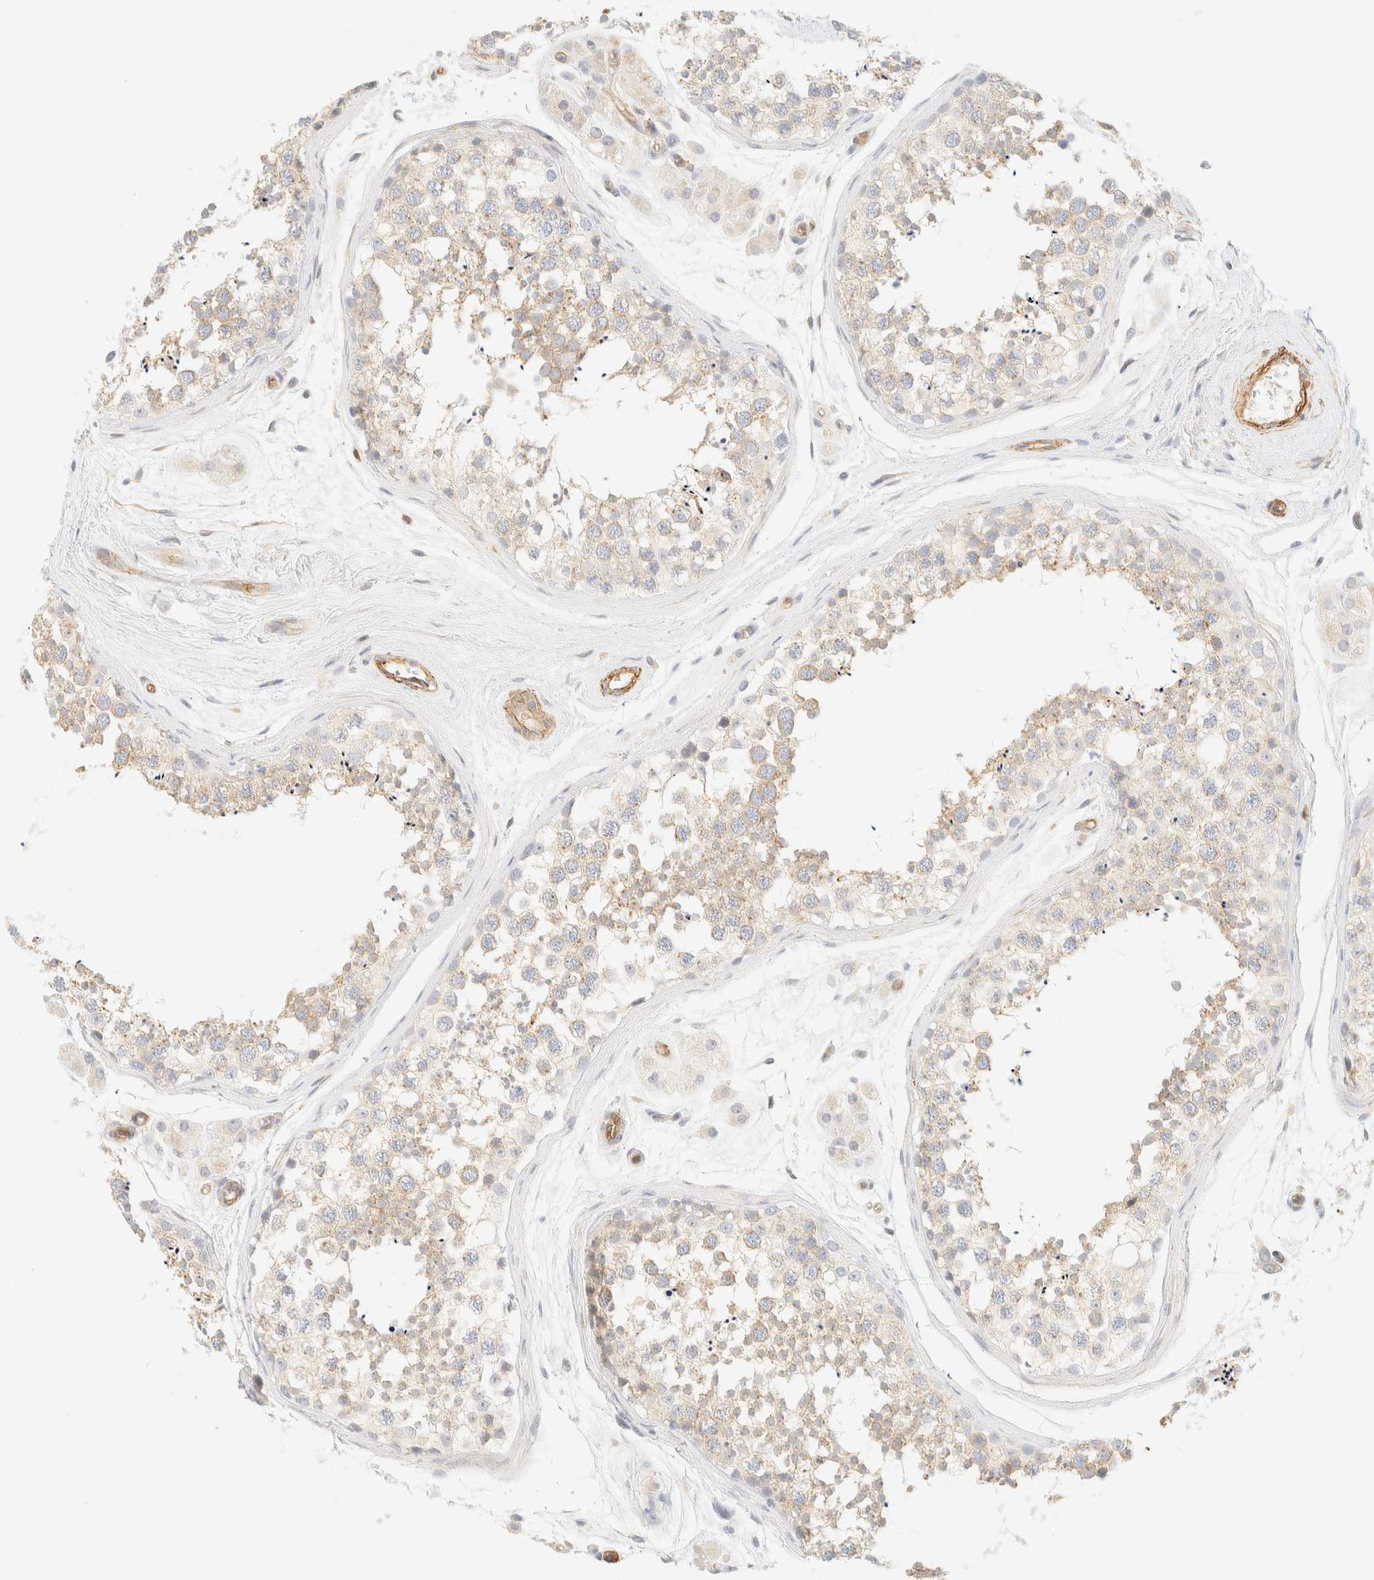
{"staining": {"intensity": "moderate", "quantity": "25%-75%", "location": "cytoplasmic/membranous"}, "tissue": "testis", "cell_type": "Cells in seminiferous ducts", "image_type": "normal", "snomed": [{"axis": "morphology", "description": "Normal tissue, NOS"}, {"axis": "topography", "description": "Testis"}], "caption": "DAB immunohistochemical staining of unremarkable human testis reveals moderate cytoplasmic/membranous protein expression in about 25%-75% of cells in seminiferous ducts.", "gene": "OTOP2", "patient": {"sex": "male", "age": 56}}